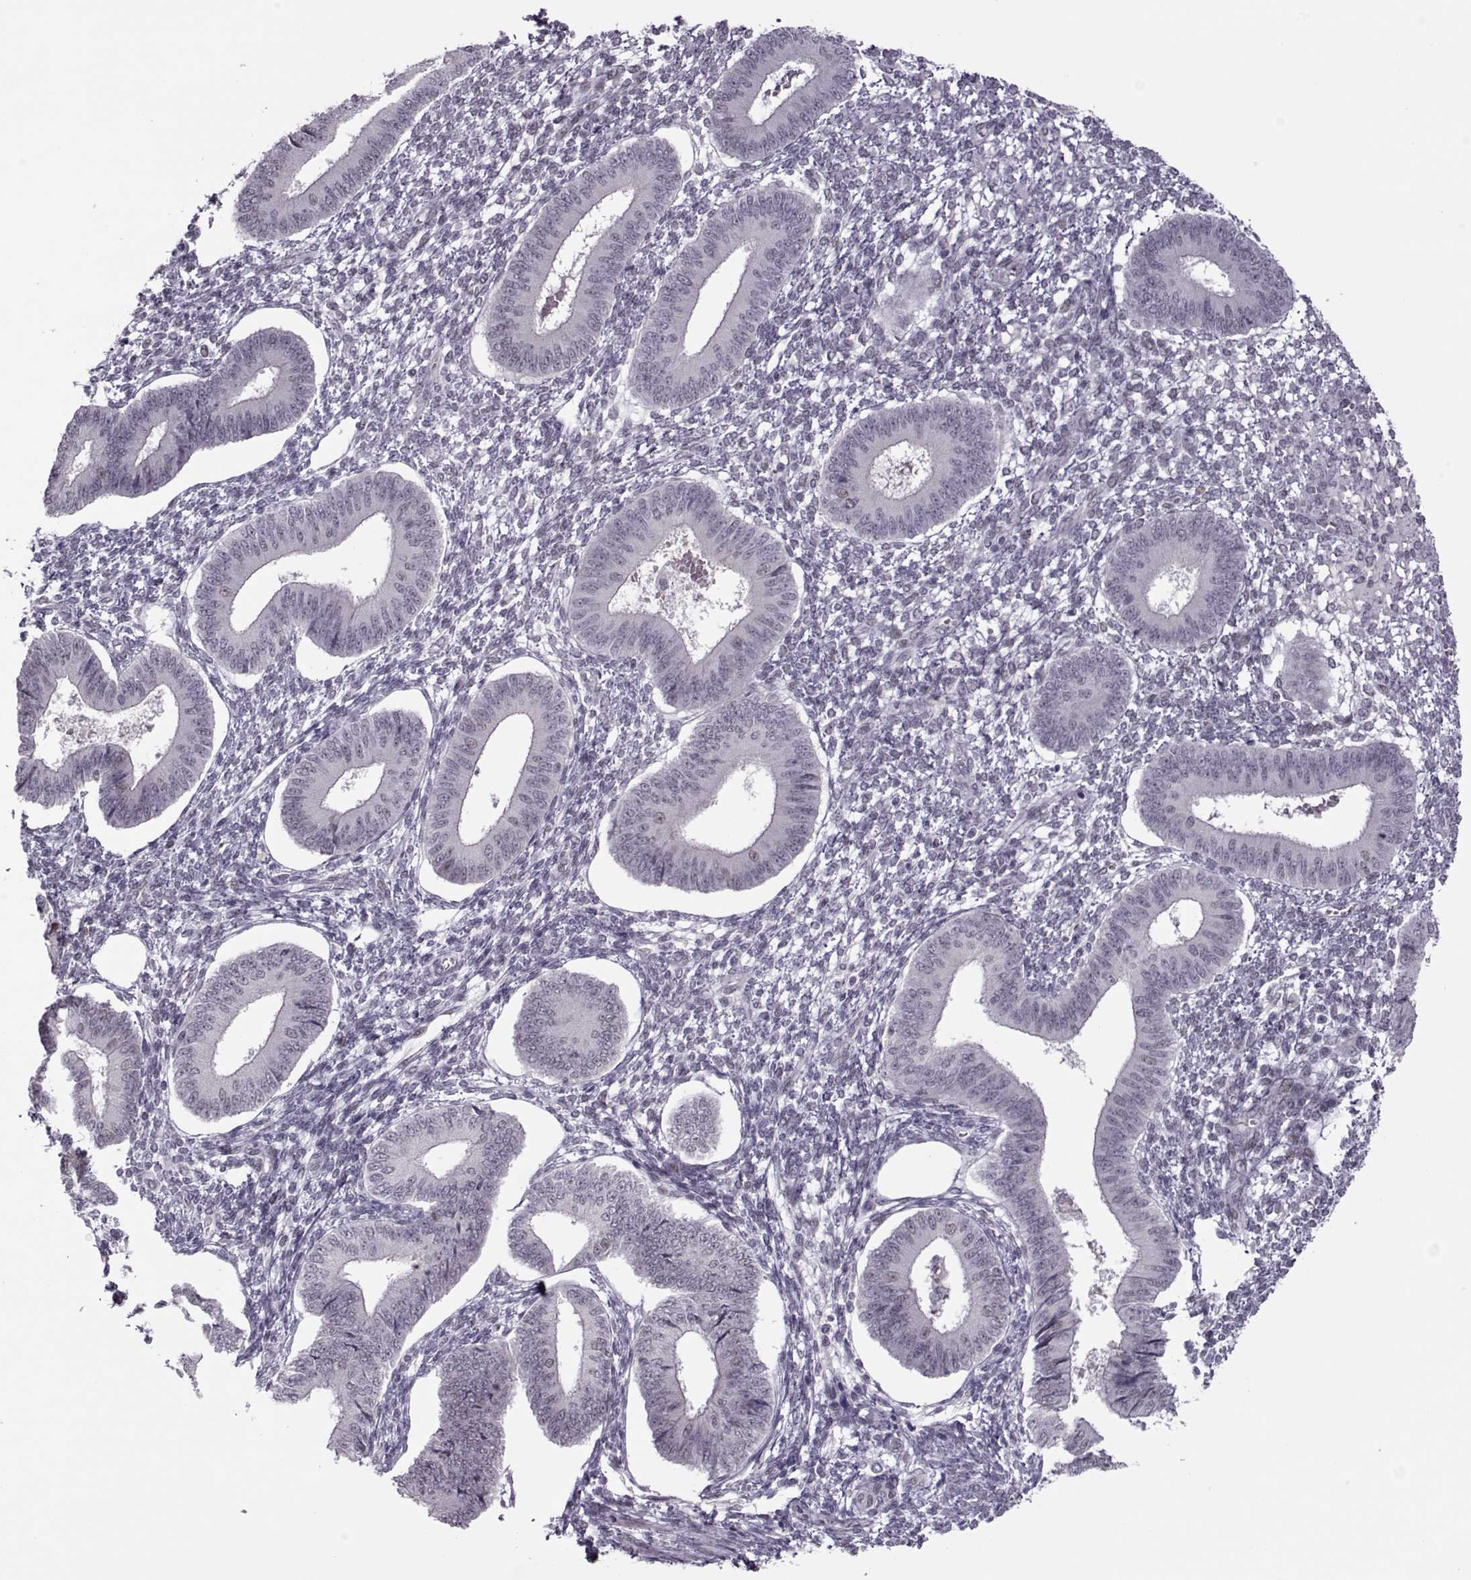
{"staining": {"intensity": "negative", "quantity": "none", "location": "none"}, "tissue": "endometrium", "cell_type": "Cells in endometrial stroma", "image_type": "normal", "snomed": [{"axis": "morphology", "description": "Normal tissue, NOS"}, {"axis": "topography", "description": "Endometrium"}], "caption": "There is no significant expression in cells in endometrial stroma of endometrium. (DAB (3,3'-diaminobenzidine) immunohistochemistry, high magnification).", "gene": "LIN28A", "patient": {"sex": "female", "age": 42}}